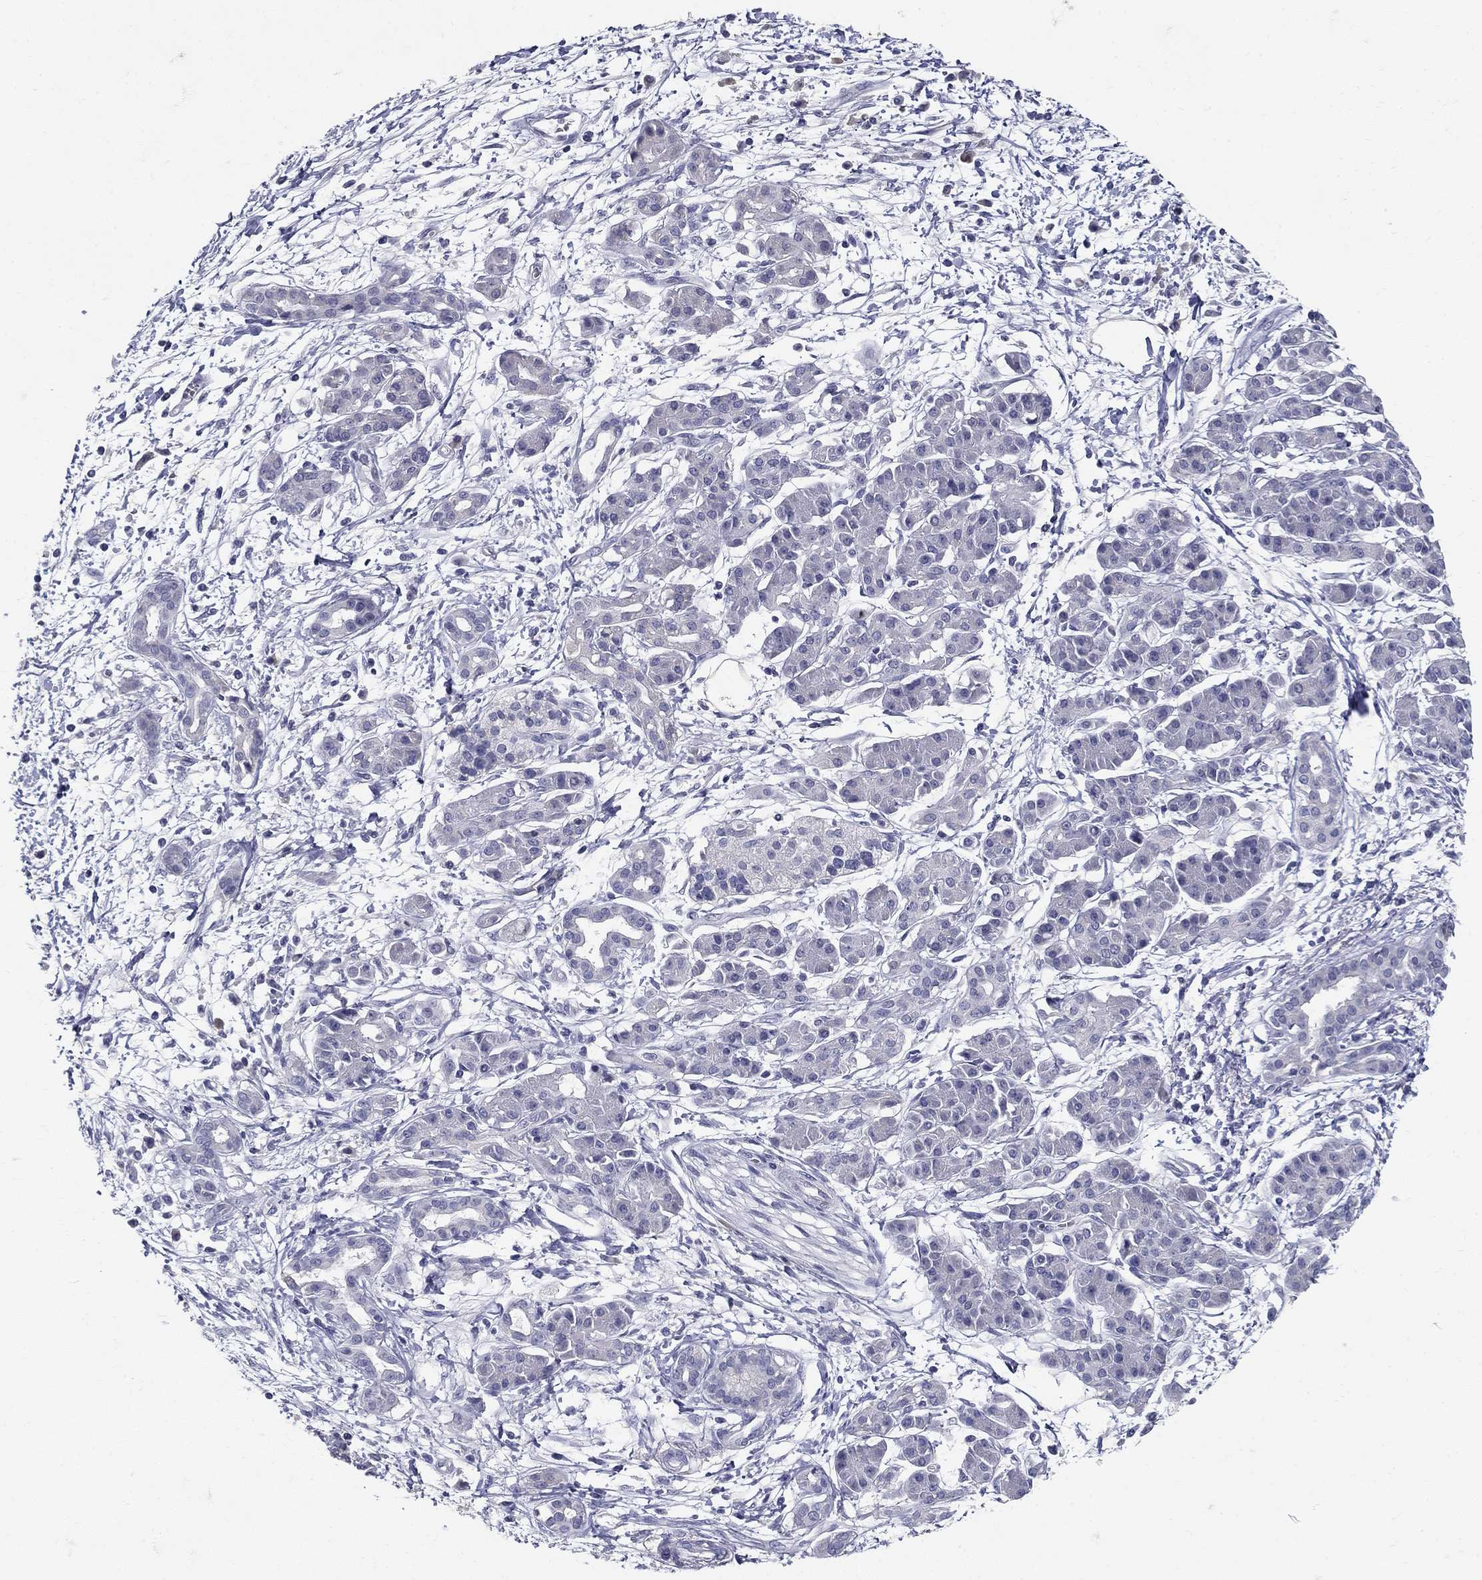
{"staining": {"intensity": "negative", "quantity": "none", "location": "none"}, "tissue": "pancreatic cancer", "cell_type": "Tumor cells", "image_type": "cancer", "snomed": [{"axis": "morphology", "description": "Adenocarcinoma, NOS"}, {"axis": "topography", "description": "Pancreas"}], "caption": "Immunohistochemical staining of adenocarcinoma (pancreatic) reveals no significant positivity in tumor cells.", "gene": "POMC", "patient": {"sex": "male", "age": 72}}